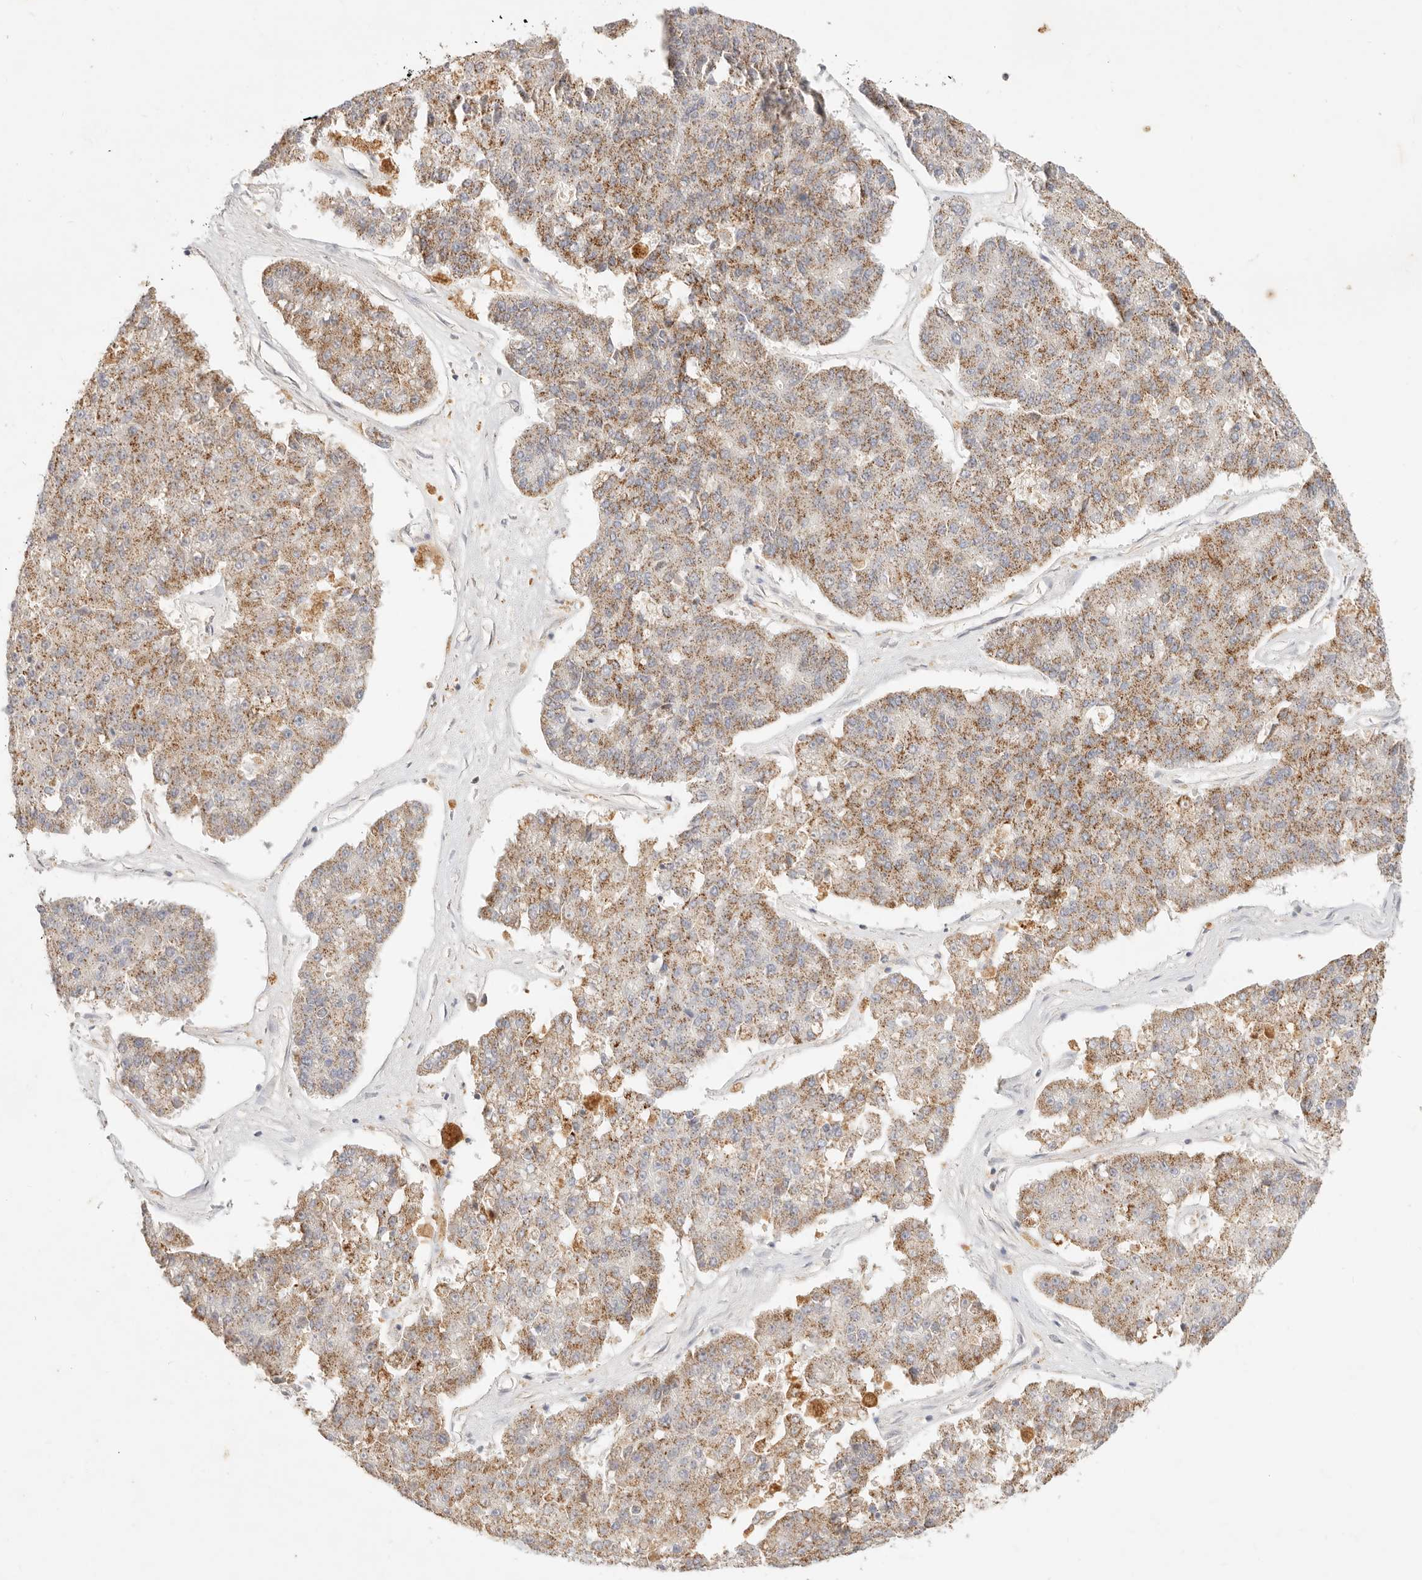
{"staining": {"intensity": "moderate", "quantity": "25%-75%", "location": "cytoplasmic/membranous"}, "tissue": "pancreatic cancer", "cell_type": "Tumor cells", "image_type": "cancer", "snomed": [{"axis": "morphology", "description": "Adenocarcinoma, NOS"}, {"axis": "topography", "description": "Pancreas"}], "caption": "Pancreatic adenocarcinoma stained with DAB (3,3'-diaminobenzidine) immunohistochemistry (IHC) demonstrates medium levels of moderate cytoplasmic/membranous staining in about 25%-75% of tumor cells.", "gene": "ACOX1", "patient": {"sex": "male", "age": 50}}